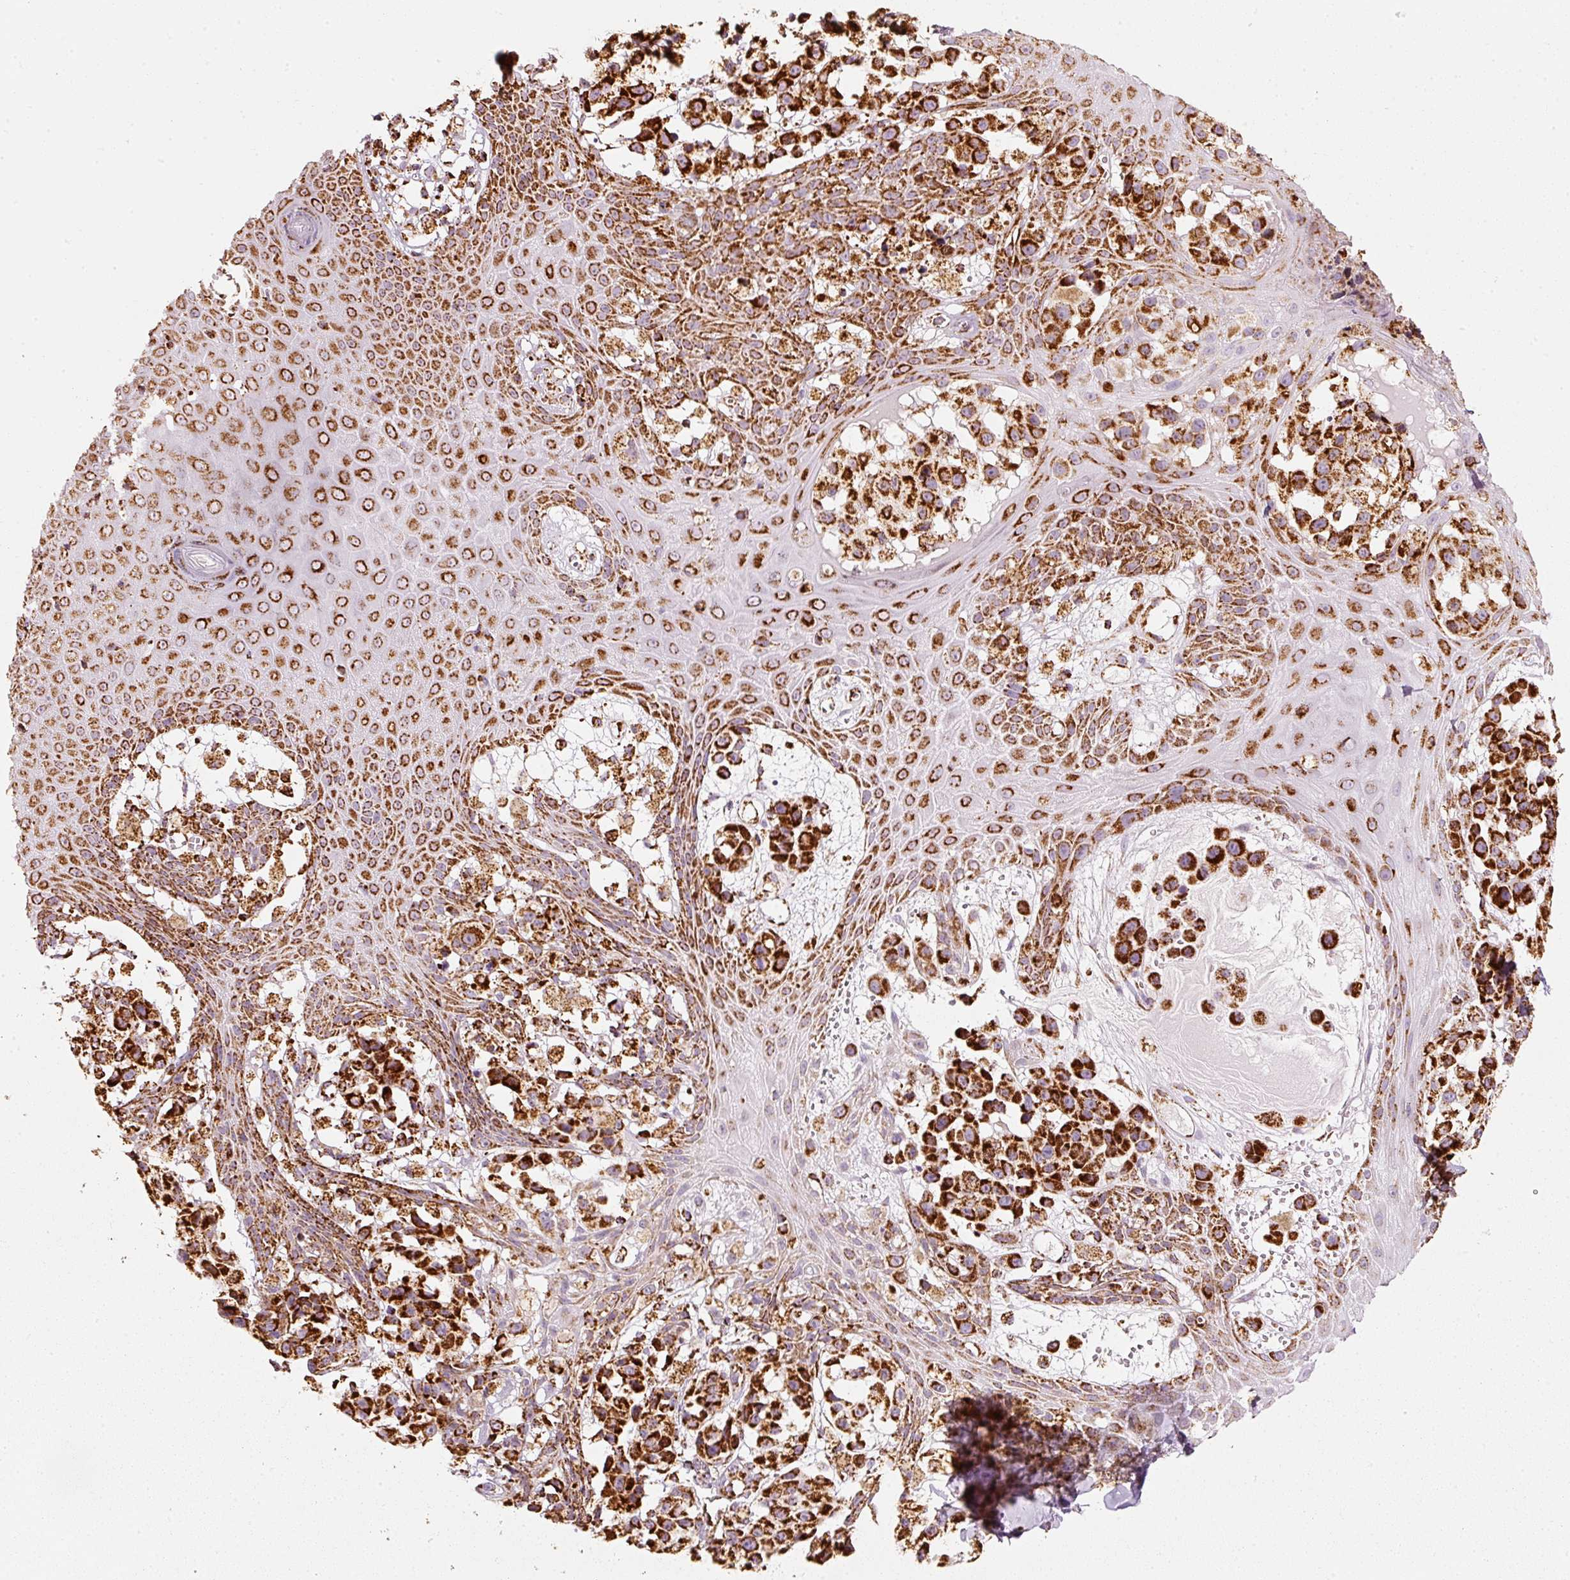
{"staining": {"intensity": "strong", "quantity": ">75%", "location": "cytoplasmic/membranous"}, "tissue": "melanoma", "cell_type": "Tumor cells", "image_type": "cancer", "snomed": [{"axis": "morphology", "description": "Malignant melanoma, NOS"}, {"axis": "topography", "description": "Skin"}], "caption": "High-magnification brightfield microscopy of malignant melanoma stained with DAB (3,3'-diaminobenzidine) (brown) and counterstained with hematoxylin (blue). tumor cells exhibit strong cytoplasmic/membranous staining is seen in approximately>75% of cells.", "gene": "MT-CO2", "patient": {"sex": "male", "age": 39}}